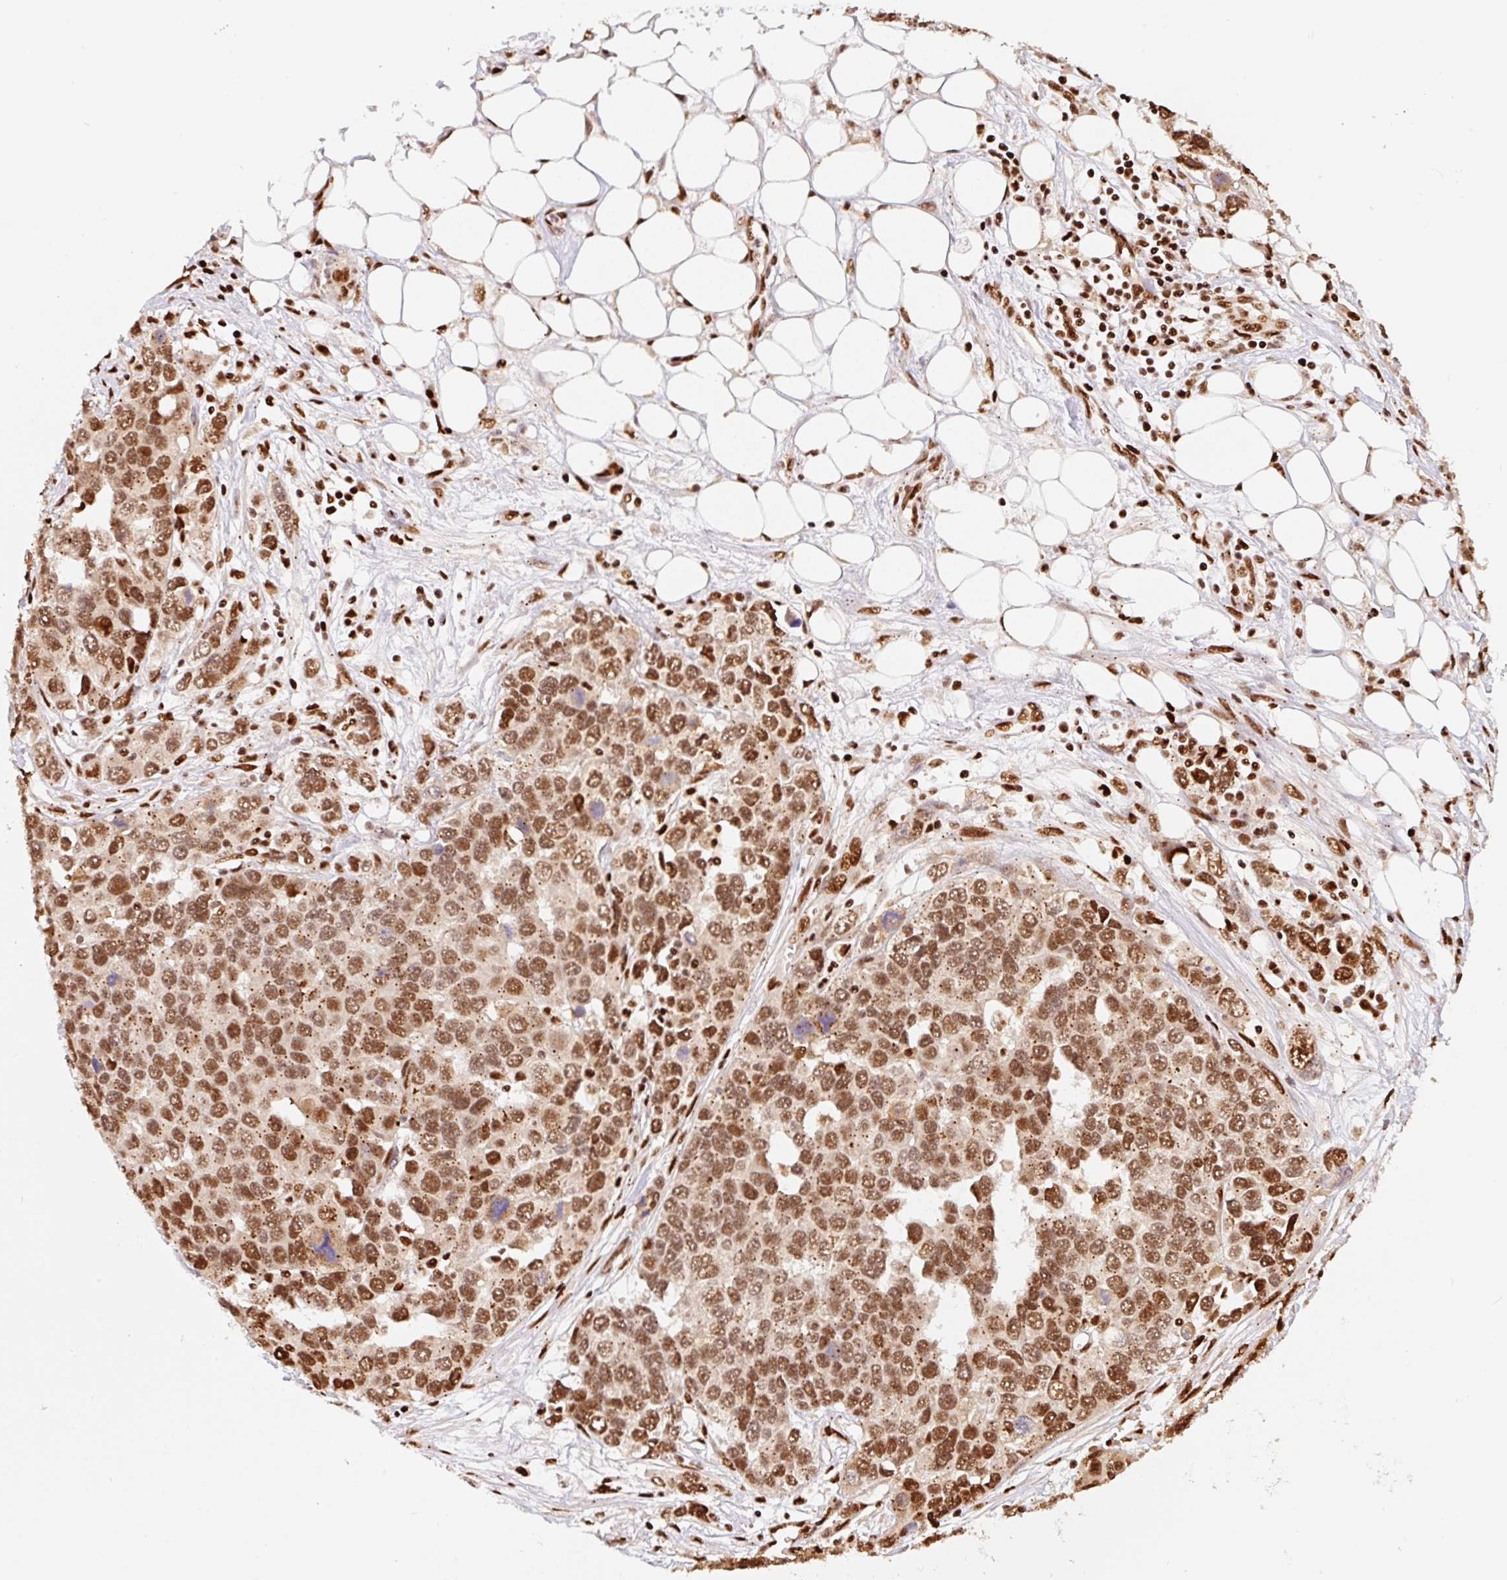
{"staining": {"intensity": "moderate", "quantity": ">75%", "location": "nuclear"}, "tissue": "ovarian cancer", "cell_type": "Tumor cells", "image_type": "cancer", "snomed": [{"axis": "morphology", "description": "Cystadenocarcinoma, serous, NOS"}, {"axis": "topography", "description": "Ovary"}], "caption": "DAB (3,3'-diaminobenzidine) immunohistochemical staining of serous cystadenocarcinoma (ovarian) demonstrates moderate nuclear protein expression in about >75% of tumor cells. The protein of interest is stained brown, and the nuclei are stained in blue (DAB (3,3'-diaminobenzidine) IHC with brightfield microscopy, high magnification).", "gene": "GPR139", "patient": {"sex": "female", "age": 76}}